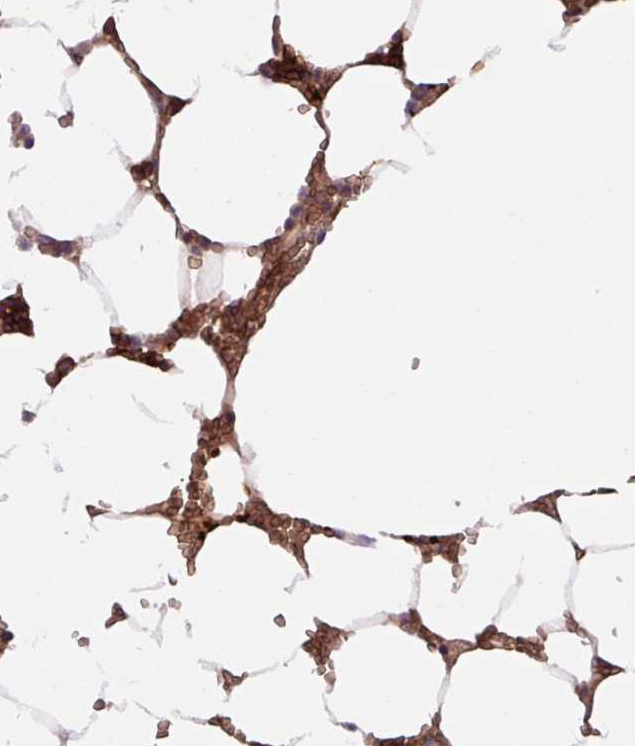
{"staining": {"intensity": "strong", "quantity": "25%-75%", "location": "cytoplasmic/membranous"}, "tissue": "bone marrow", "cell_type": "Hematopoietic cells", "image_type": "normal", "snomed": [{"axis": "morphology", "description": "Normal tissue, NOS"}, {"axis": "topography", "description": "Bone marrow"}], "caption": "Immunohistochemistry (IHC) of benign bone marrow shows high levels of strong cytoplasmic/membranous staining in about 25%-75% of hematopoietic cells.", "gene": "APOBEC3D", "patient": {"sex": "male", "age": 64}}